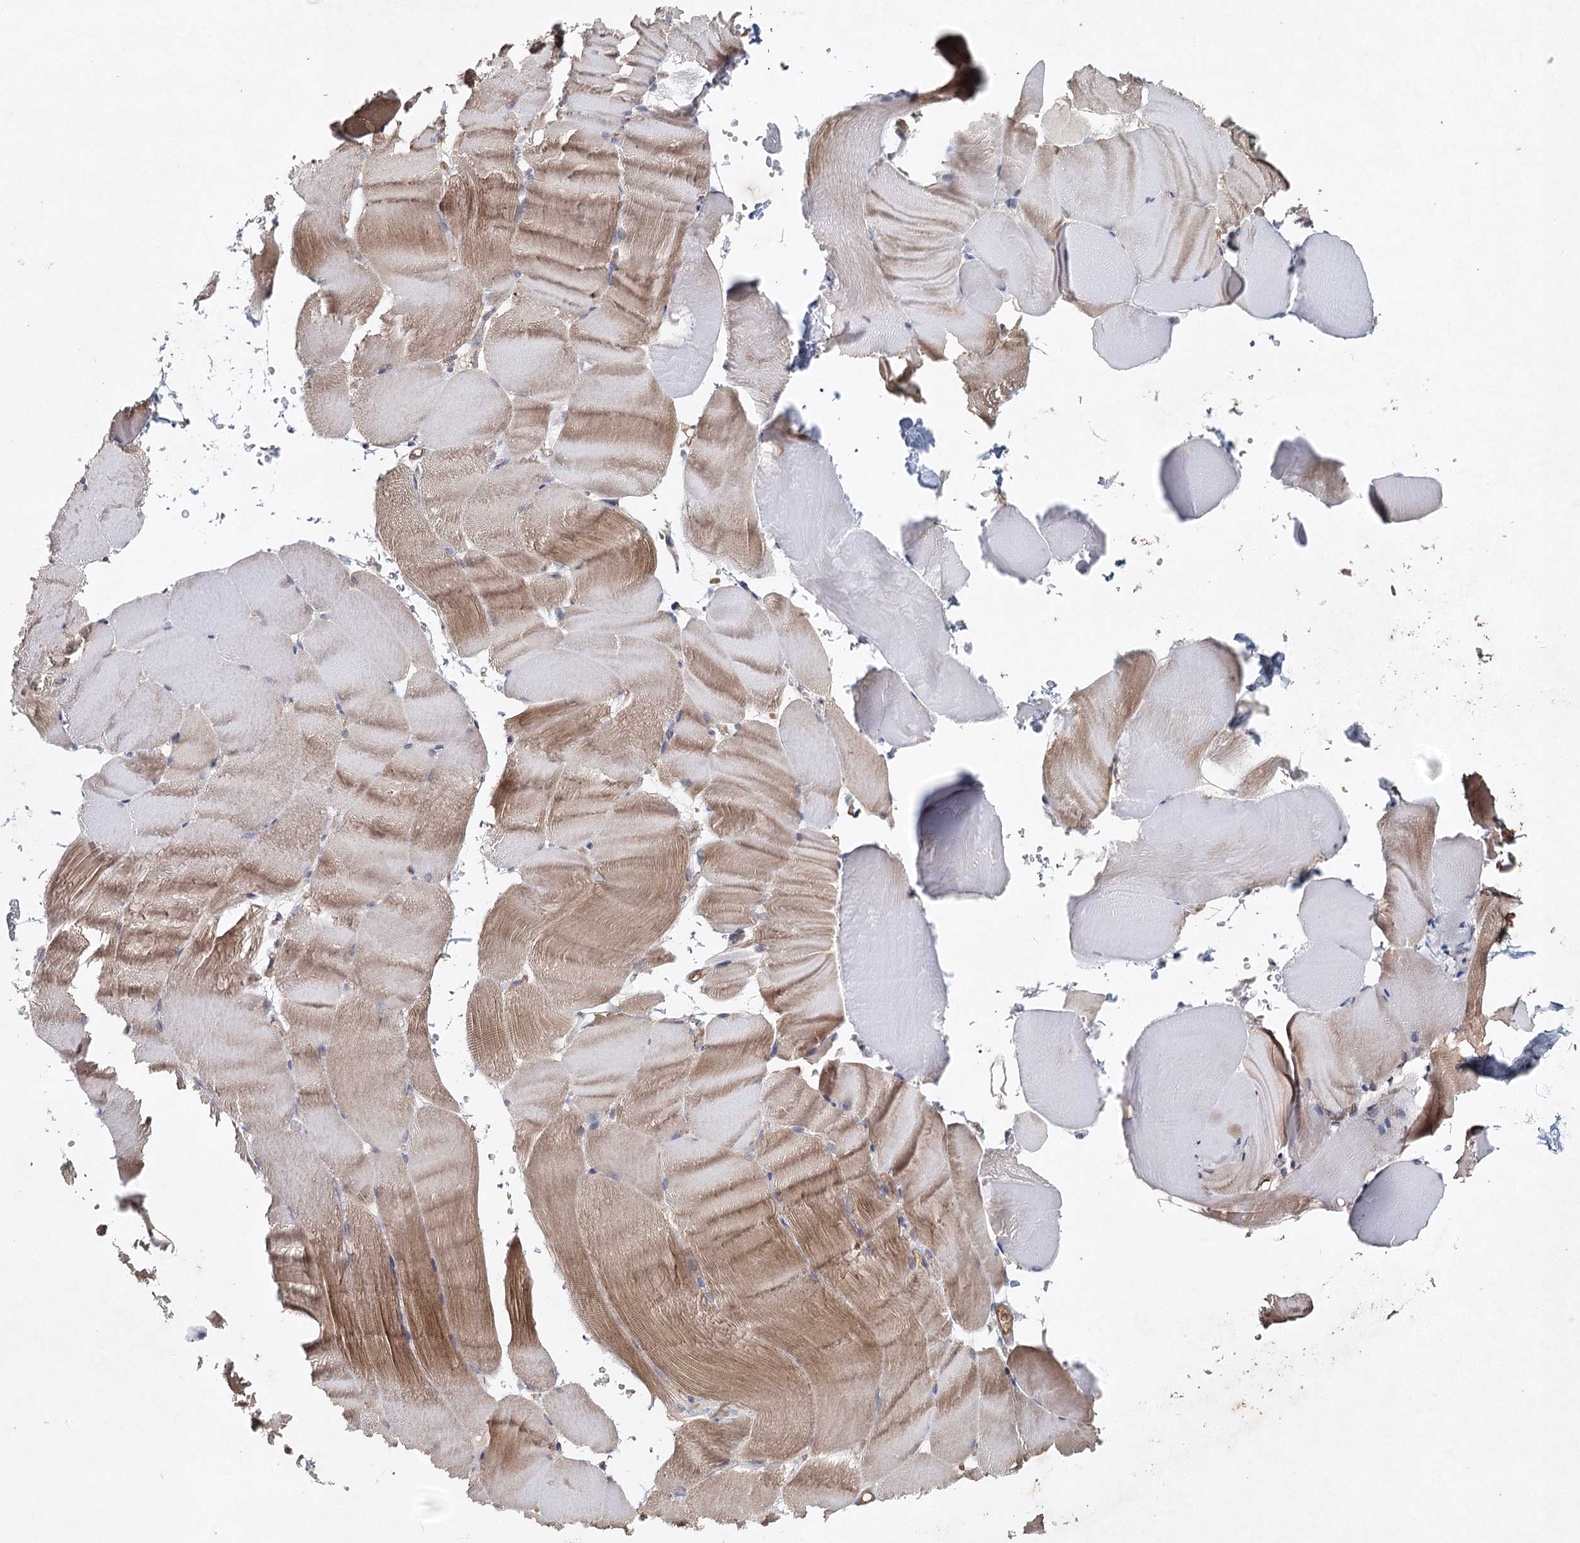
{"staining": {"intensity": "moderate", "quantity": "<25%", "location": "cytoplasmic/membranous"}, "tissue": "skeletal muscle", "cell_type": "Myocytes", "image_type": "normal", "snomed": [{"axis": "morphology", "description": "Normal tissue, NOS"}, {"axis": "topography", "description": "Skeletal muscle"}, {"axis": "topography", "description": "Parathyroid gland"}], "caption": "DAB immunohistochemical staining of unremarkable skeletal muscle reveals moderate cytoplasmic/membranous protein positivity in approximately <25% of myocytes.", "gene": "SYNPO", "patient": {"sex": "female", "age": 37}}